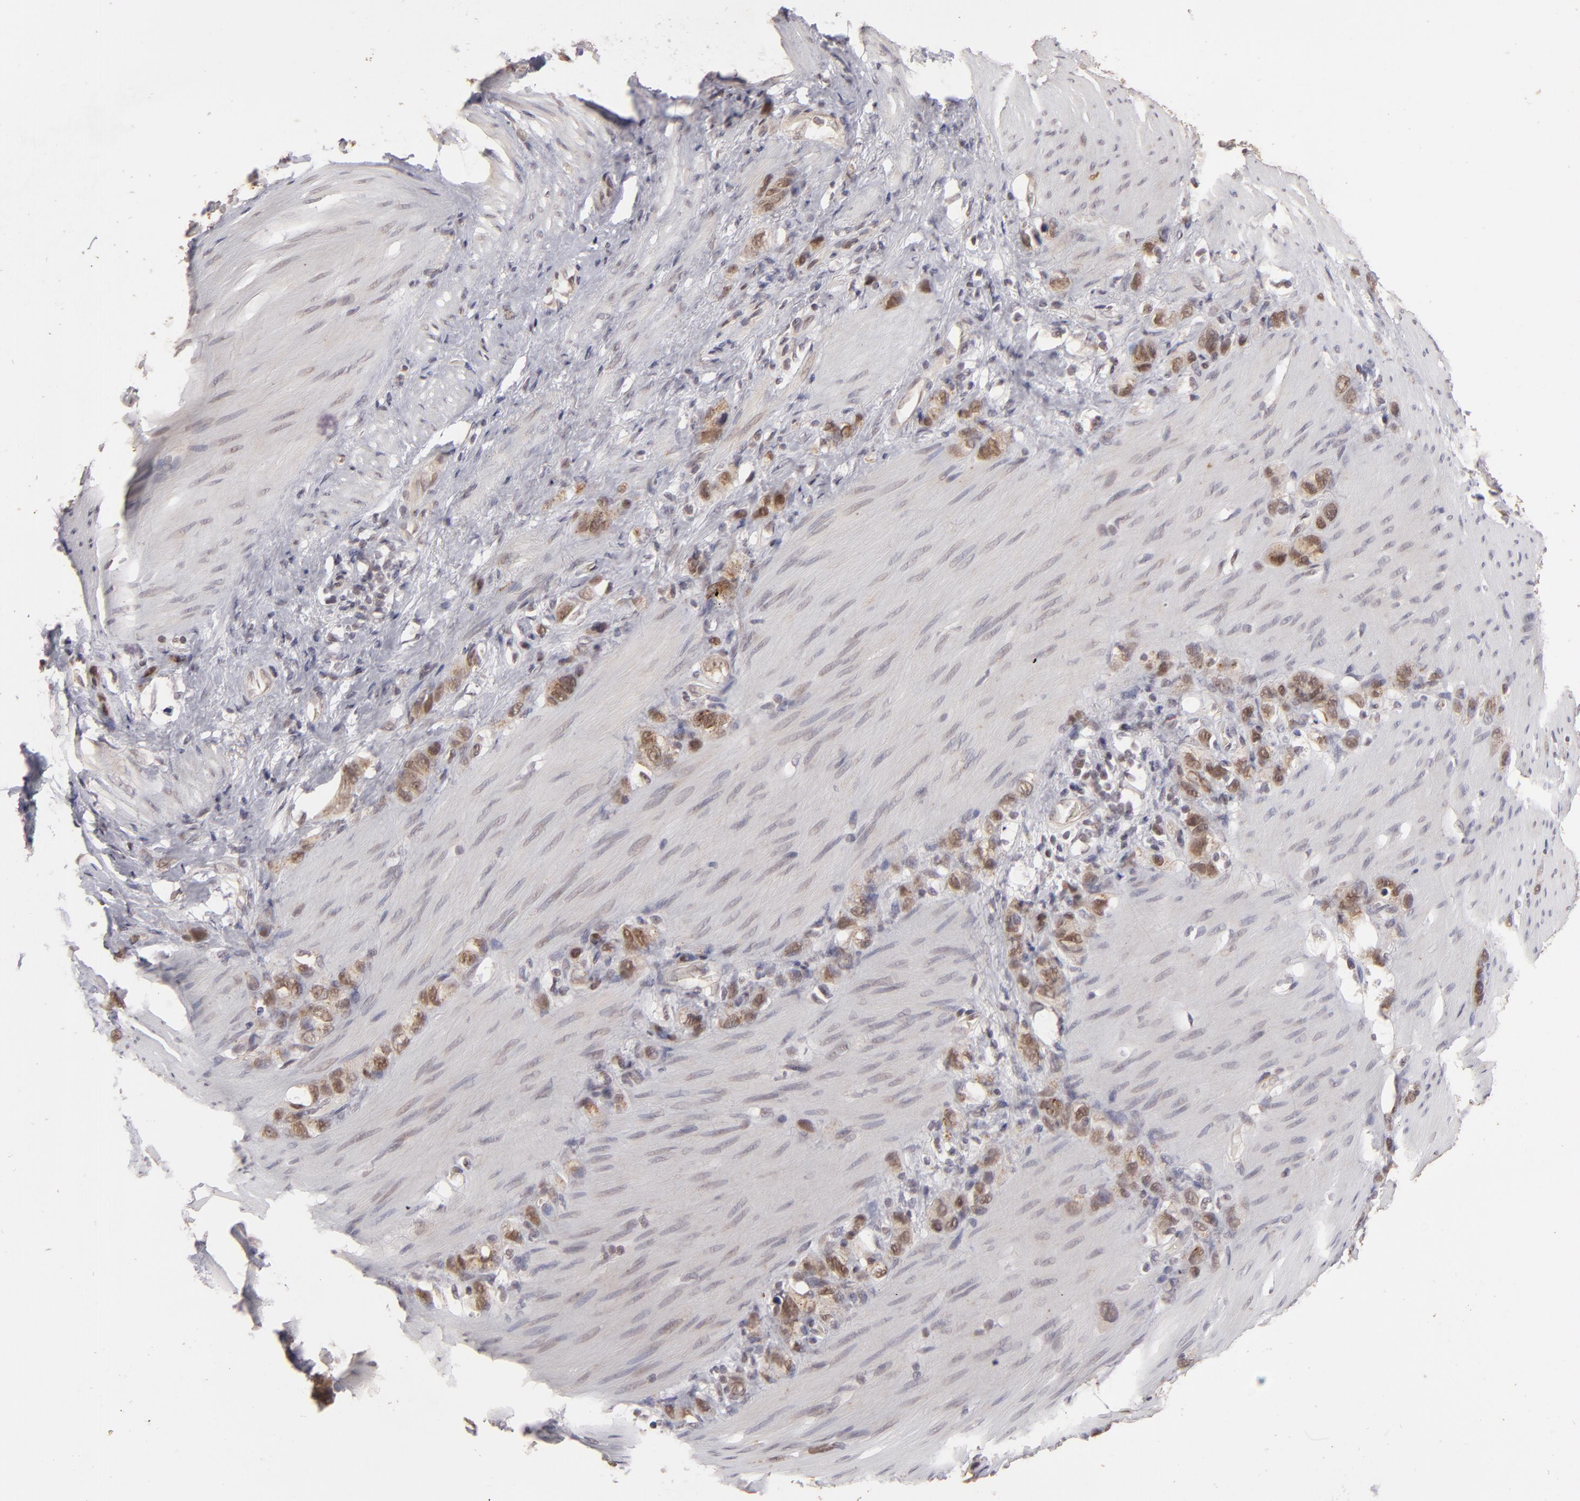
{"staining": {"intensity": "moderate", "quantity": "25%-75%", "location": "cytoplasmic/membranous"}, "tissue": "stomach cancer", "cell_type": "Tumor cells", "image_type": "cancer", "snomed": [{"axis": "morphology", "description": "Normal tissue, NOS"}, {"axis": "morphology", "description": "Adenocarcinoma, NOS"}, {"axis": "morphology", "description": "Adenocarcinoma, High grade"}, {"axis": "topography", "description": "Stomach, upper"}, {"axis": "topography", "description": "Stomach"}], "caption": "The photomicrograph demonstrates a brown stain indicating the presence of a protein in the cytoplasmic/membranous of tumor cells in stomach high-grade adenocarcinoma.", "gene": "DFFA", "patient": {"sex": "female", "age": 65}}